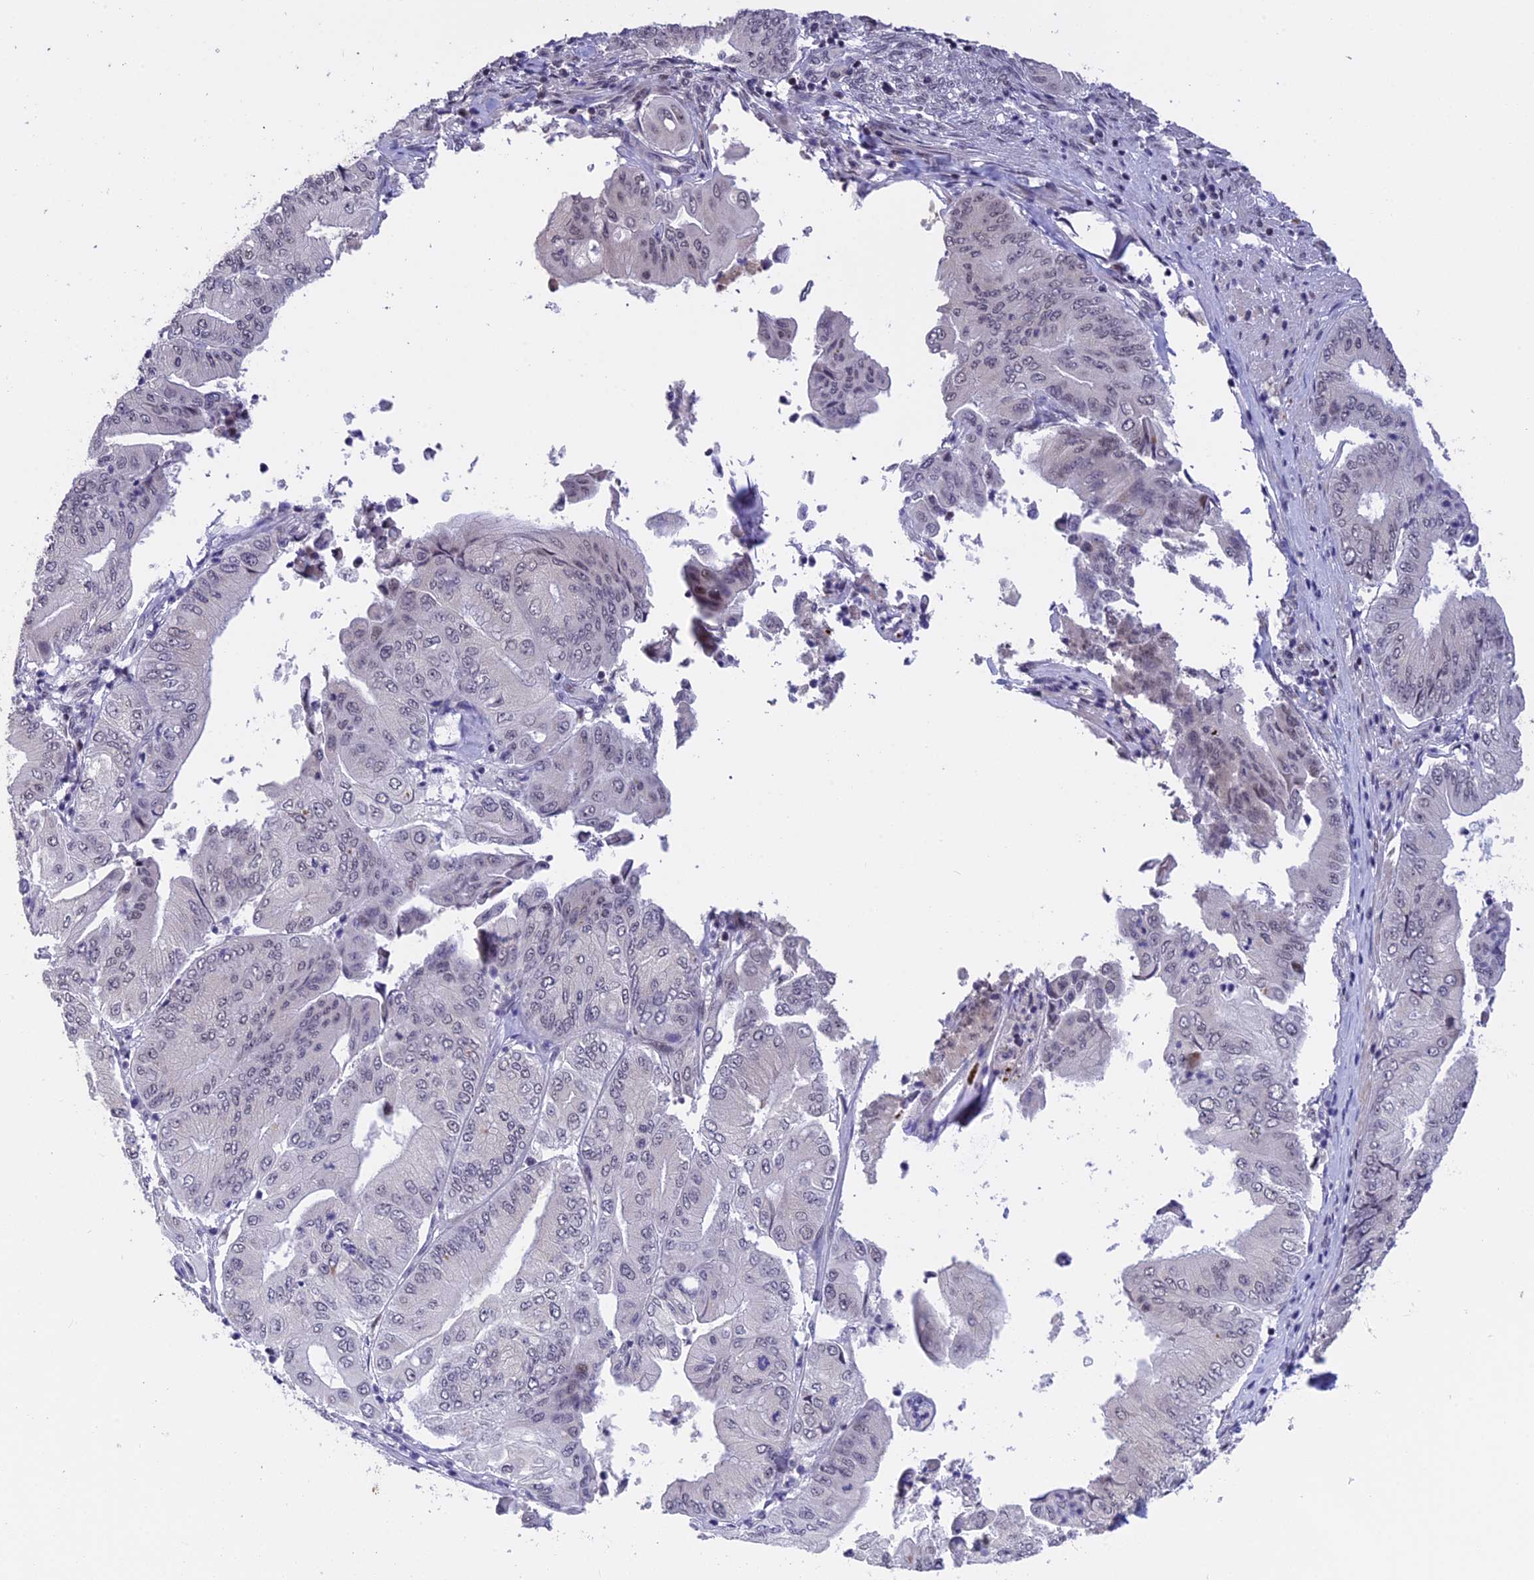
{"staining": {"intensity": "negative", "quantity": "none", "location": "none"}, "tissue": "pancreatic cancer", "cell_type": "Tumor cells", "image_type": "cancer", "snomed": [{"axis": "morphology", "description": "Adenocarcinoma, NOS"}, {"axis": "topography", "description": "Pancreas"}], "caption": "Pancreatic cancer (adenocarcinoma) was stained to show a protein in brown. There is no significant expression in tumor cells. (Immunohistochemistry, brightfield microscopy, high magnification).", "gene": "POLR2C", "patient": {"sex": "female", "age": 77}}